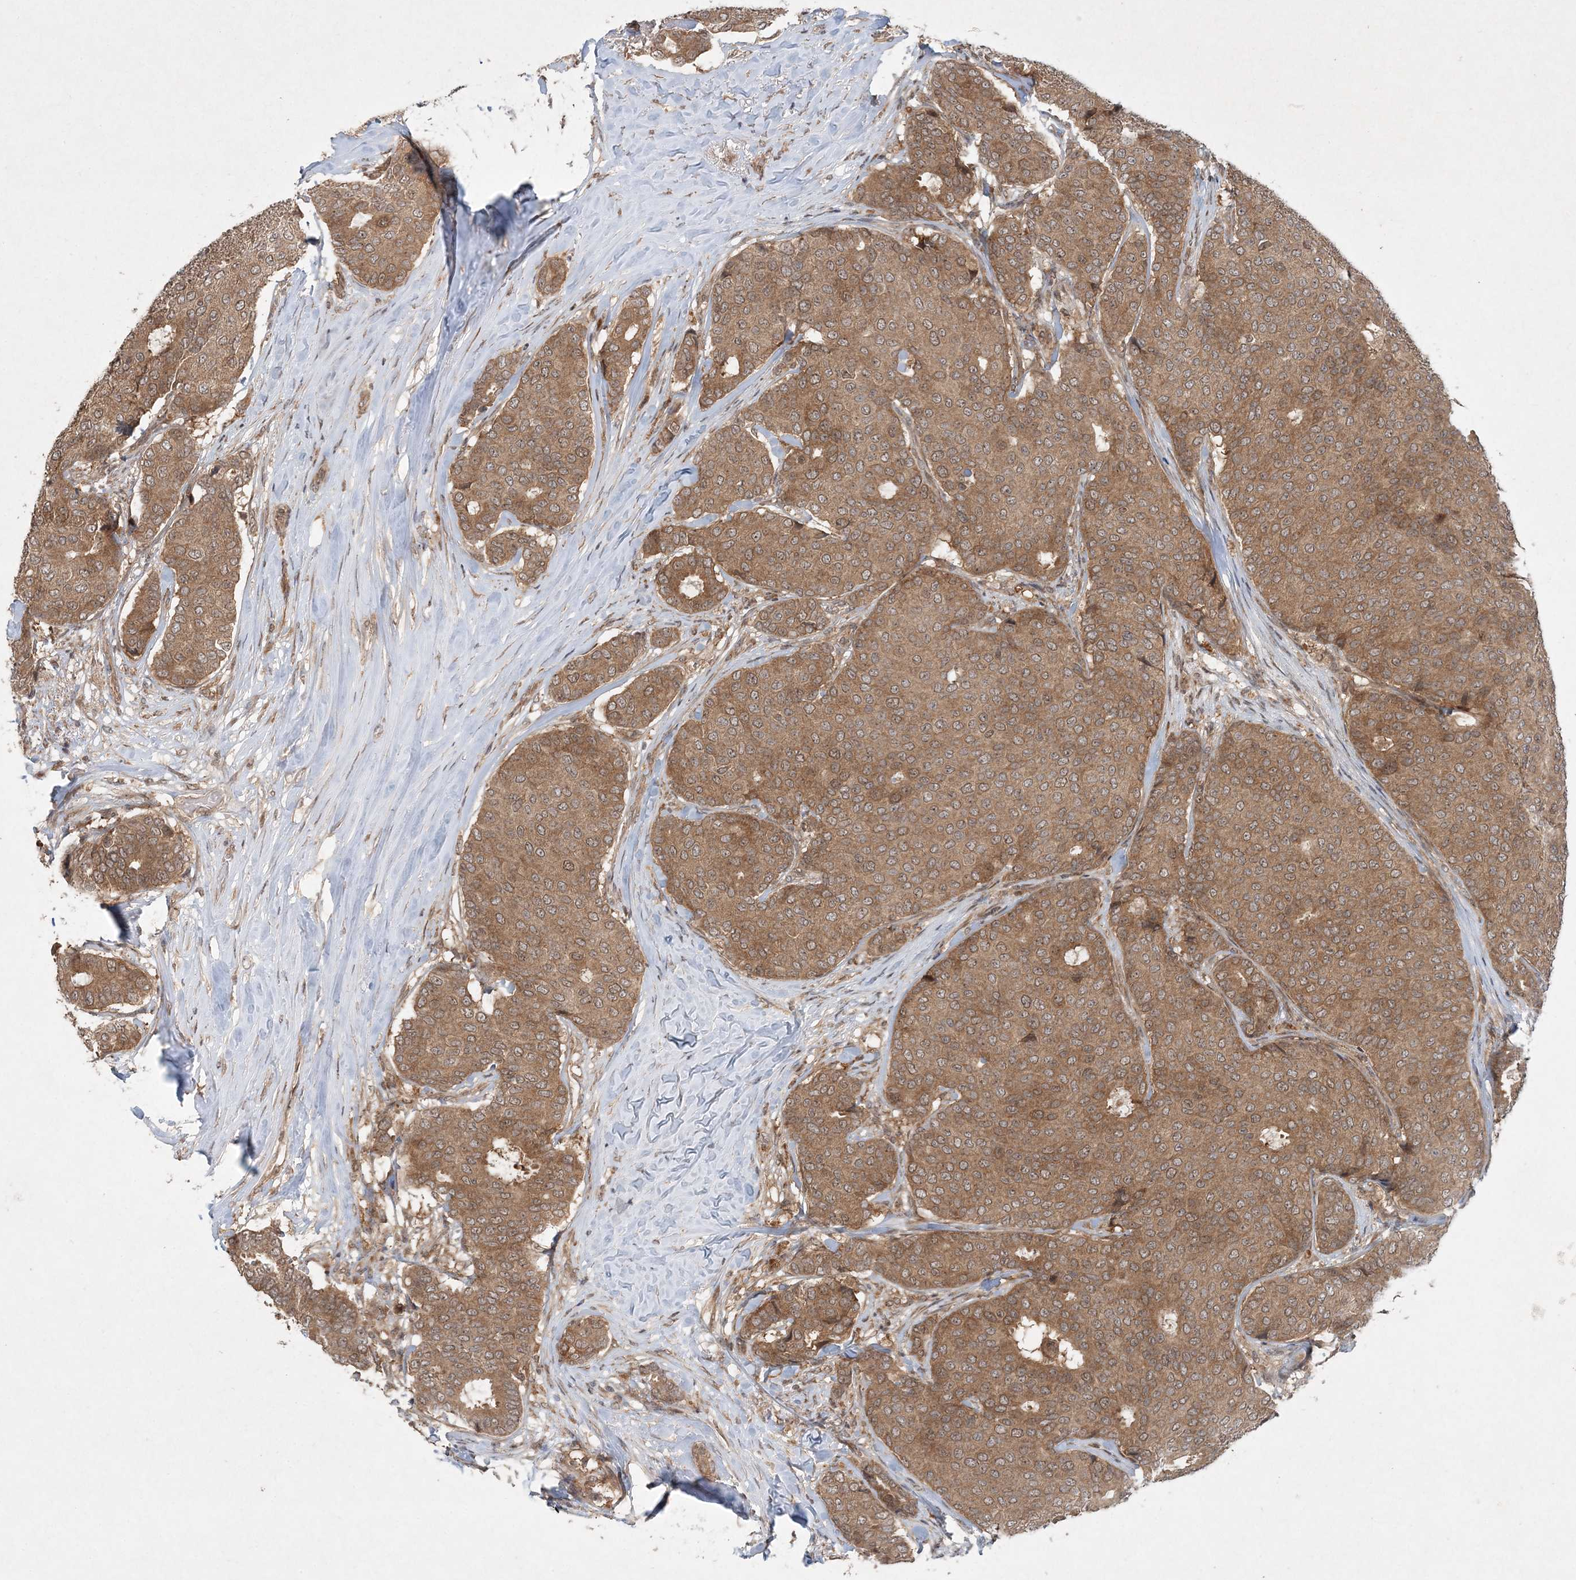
{"staining": {"intensity": "moderate", "quantity": ">75%", "location": "cytoplasmic/membranous"}, "tissue": "breast cancer", "cell_type": "Tumor cells", "image_type": "cancer", "snomed": [{"axis": "morphology", "description": "Duct carcinoma"}, {"axis": "topography", "description": "Breast"}], "caption": "Moderate cytoplasmic/membranous protein staining is appreciated in about >75% of tumor cells in breast invasive ductal carcinoma. The staining is performed using DAB (3,3'-diaminobenzidine) brown chromogen to label protein expression. The nuclei are counter-stained blue using hematoxylin.", "gene": "UBR3", "patient": {"sex": "female", "age": 75}}